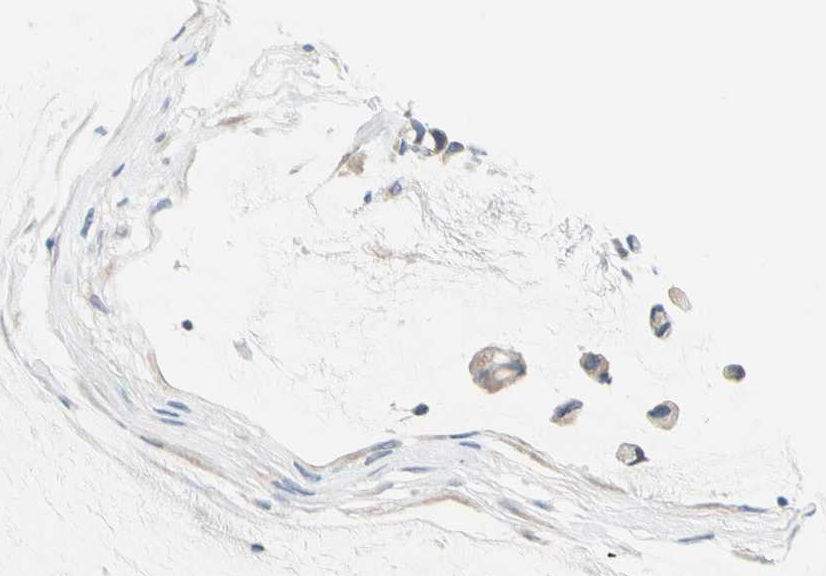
{"staining": {"intensity": "weak", "quantity": "<25%", "location": "cytoplasmic/membranous"}, "tissue": "ovarian cancer", "cell_type": "Tumor cells", "image_type": "cancer", "snomed": [{"axis": "morphology", "description": "Cystadenocarcinoma, mucinous, NOS"}, {"axis": "topography", "description": "Ovary"}], "caption": "Mucinous cystadenocarcinoma (ovarian) was stained to show a protein in brown. There is no significant expression in tumor cells.", "gene": "GPR153", "patient": {"sex": "female", "age": 39}}